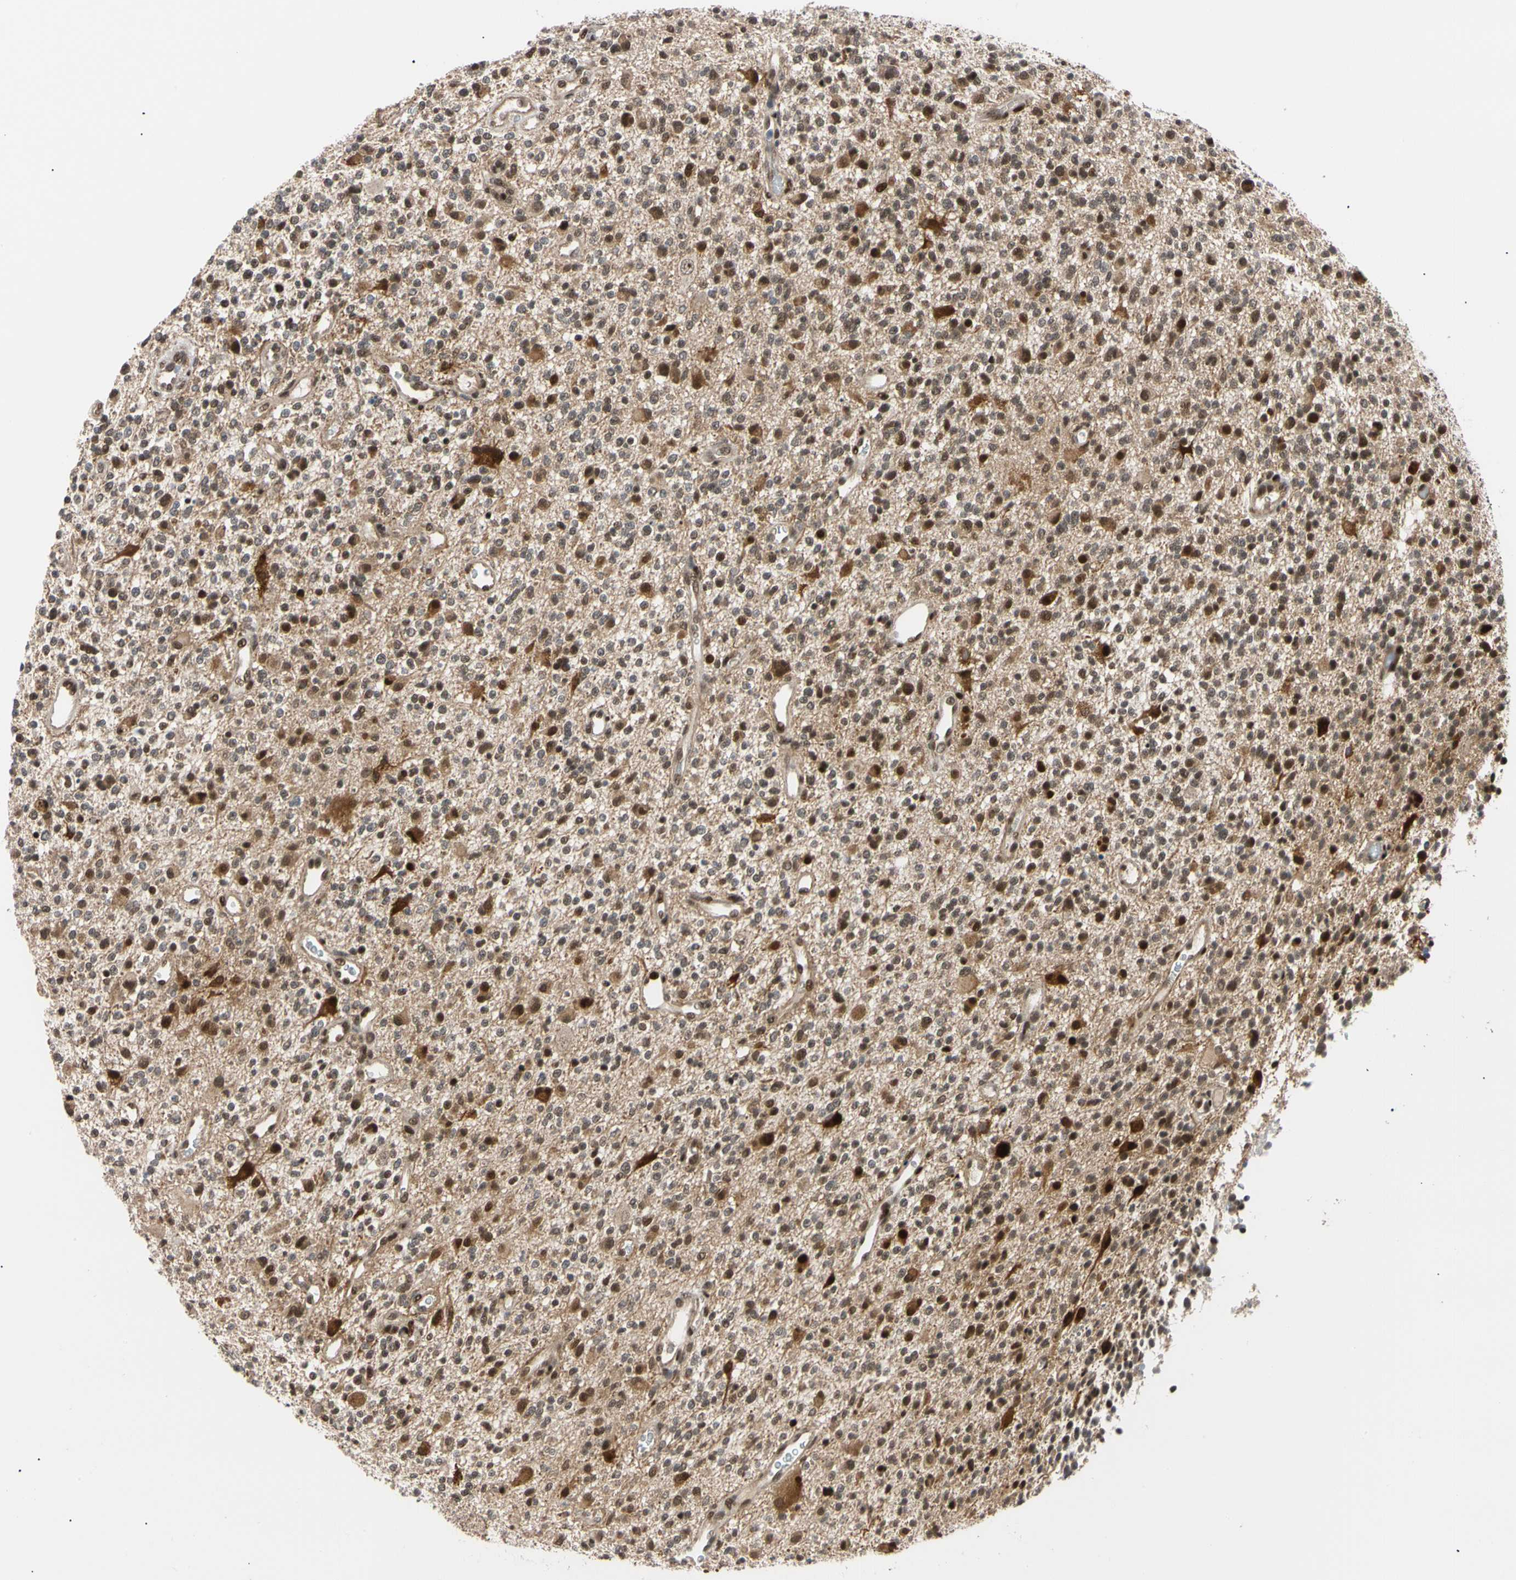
{"staining": {"intensity": "moderate", "quantity": "25%-75%", "location": "cytoplasmic/membranous,nuclear"}, "tissue": "glioma", "cell_type": "Tumor cells", "image_type": "cancer", "snomed": [{"axis": "morphology", "description": "Glioma, malignant, High grade"}, {"axis": "topography", "description": "Brain"}], "caption": "IHC photomicrograph of human malignant high-grade glioma stained for a protein (brown), which exhibits medium levels of moderate cytoplasmic/membranous and nuclear expression in about 25%-75% of tumor cells.", "gene": "E2F1", "patient": {"sex": "male", "age": 48}}